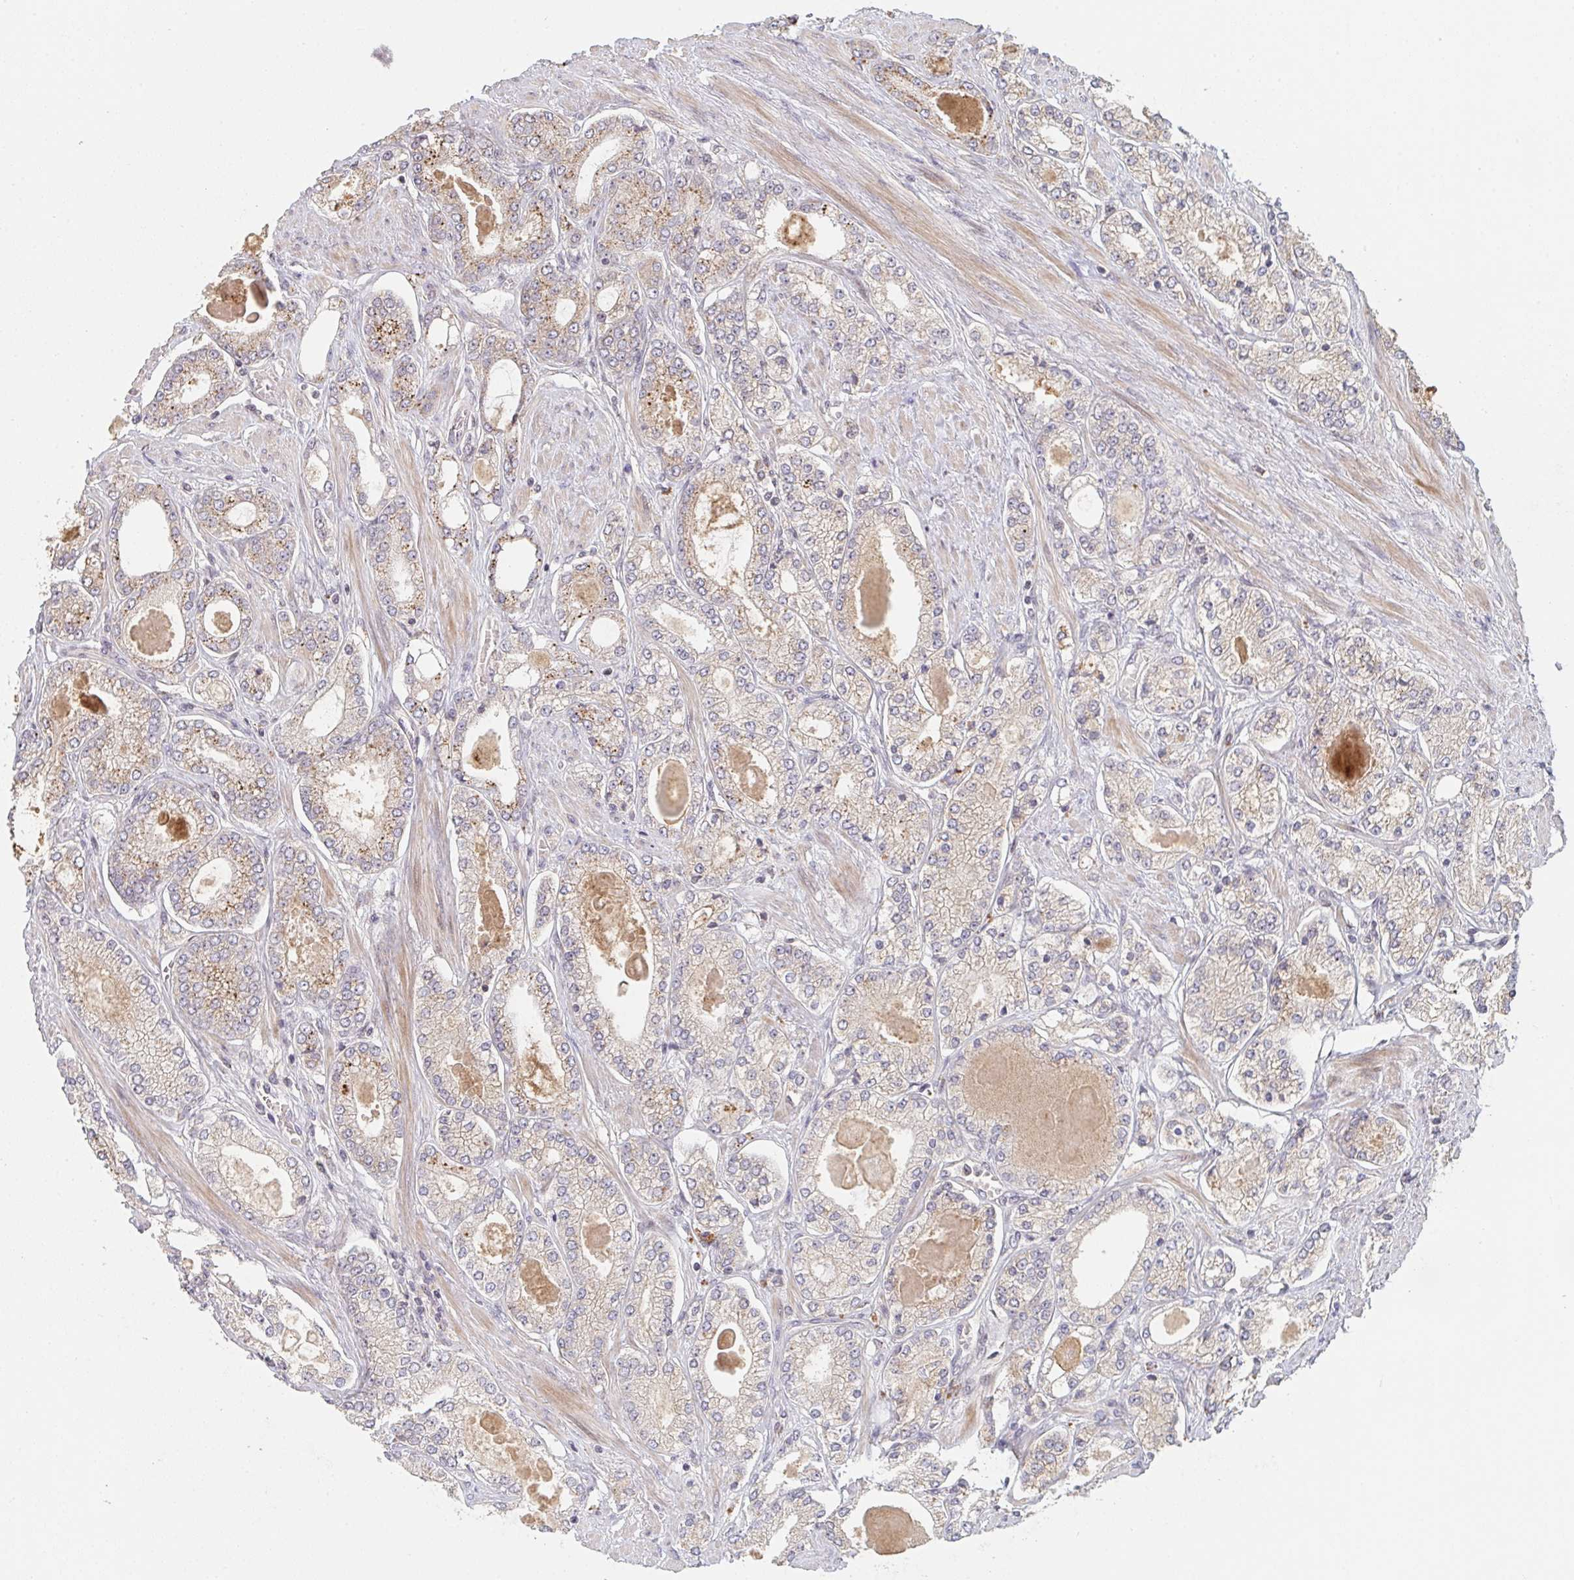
{"staining": {"intensity": "moderate", "quantity": "25%-75%", "location": "cytoplasmic/membranous"}, "tissue": "prostate cancer", "cell_type": "Tumor cells", "image_type": "cancer", "snomed": [{"axis": "morphology", "description": "Adenocarcinoma, High grade"}, {"axis": "topography", "description": "Prostate"}], "caption": "Immunohistochemistry (IHC) histopathology image of neoplastic tissue: prostate adenocarcinoma (high-grade) stained using immunohistochemistry (IHC) shows medium levels of moderate protein expression localized specifically in the cytoplasmic/membranous of tumor cells, appearing as a cytoplasmic/membranous brown color.", "gene": "DCST1", "patient": {"sex": "male", "age": 68}}